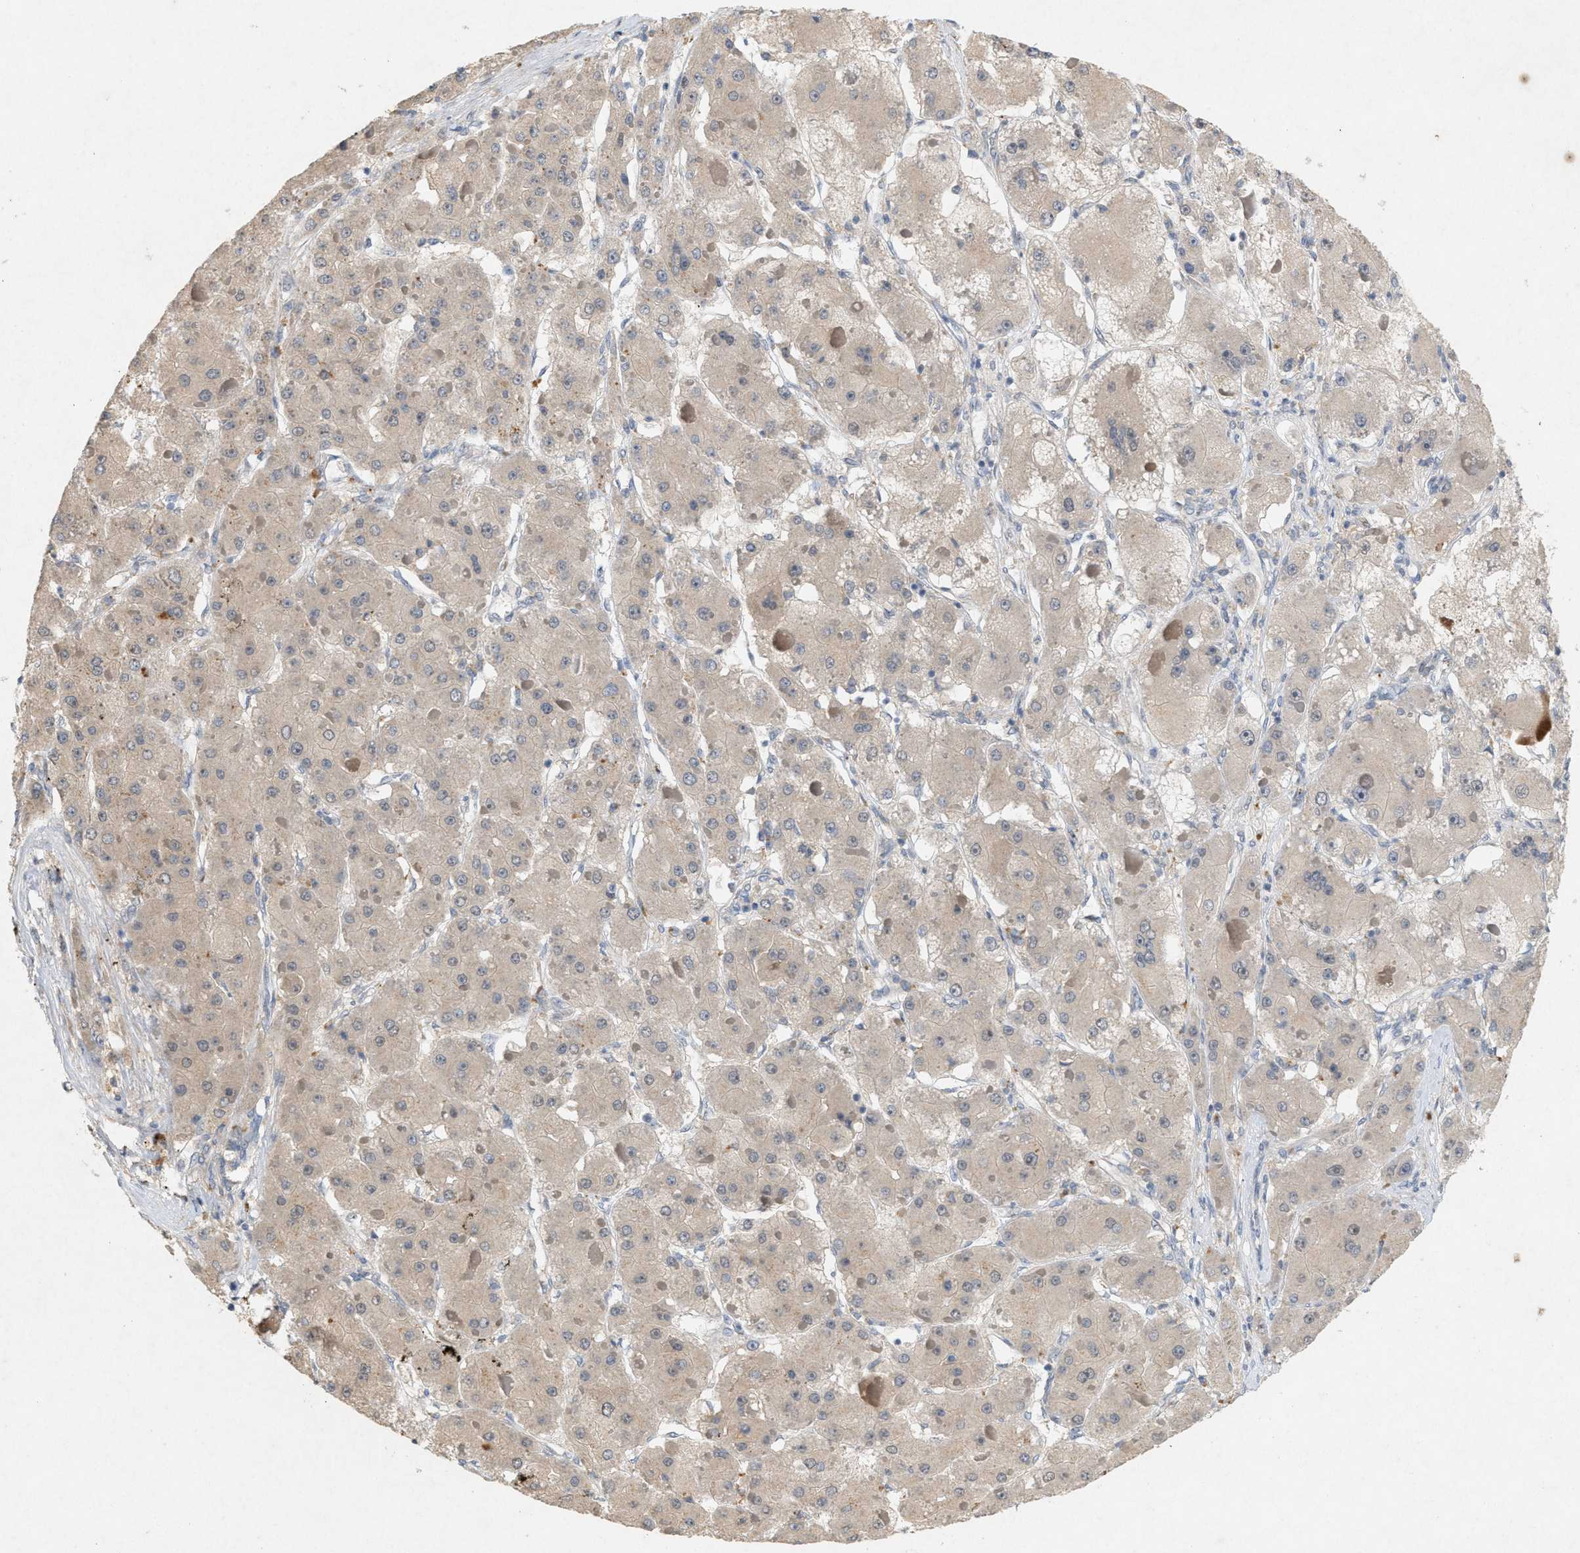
{"staining": {"intensity": "negative", "quantity": "none", "location": "none"}, "tissue": "liver cancer", "cell_type": "Tumor cells", "image_type": "cancer", "snomed": [{"axis": "morphology", "description": "Carcinoma, Hepatocellular, NOS"}, {"axis": "topography", "description": "Liver"}], "caption": "Tumor cells show no significant staining in hepatocellular carcinoma (liver). (Immunohistochemistry, brightfield microscopy, high magnification).", "gene": "DCAF7", "patient": {"sex": "female", "age": 73}}